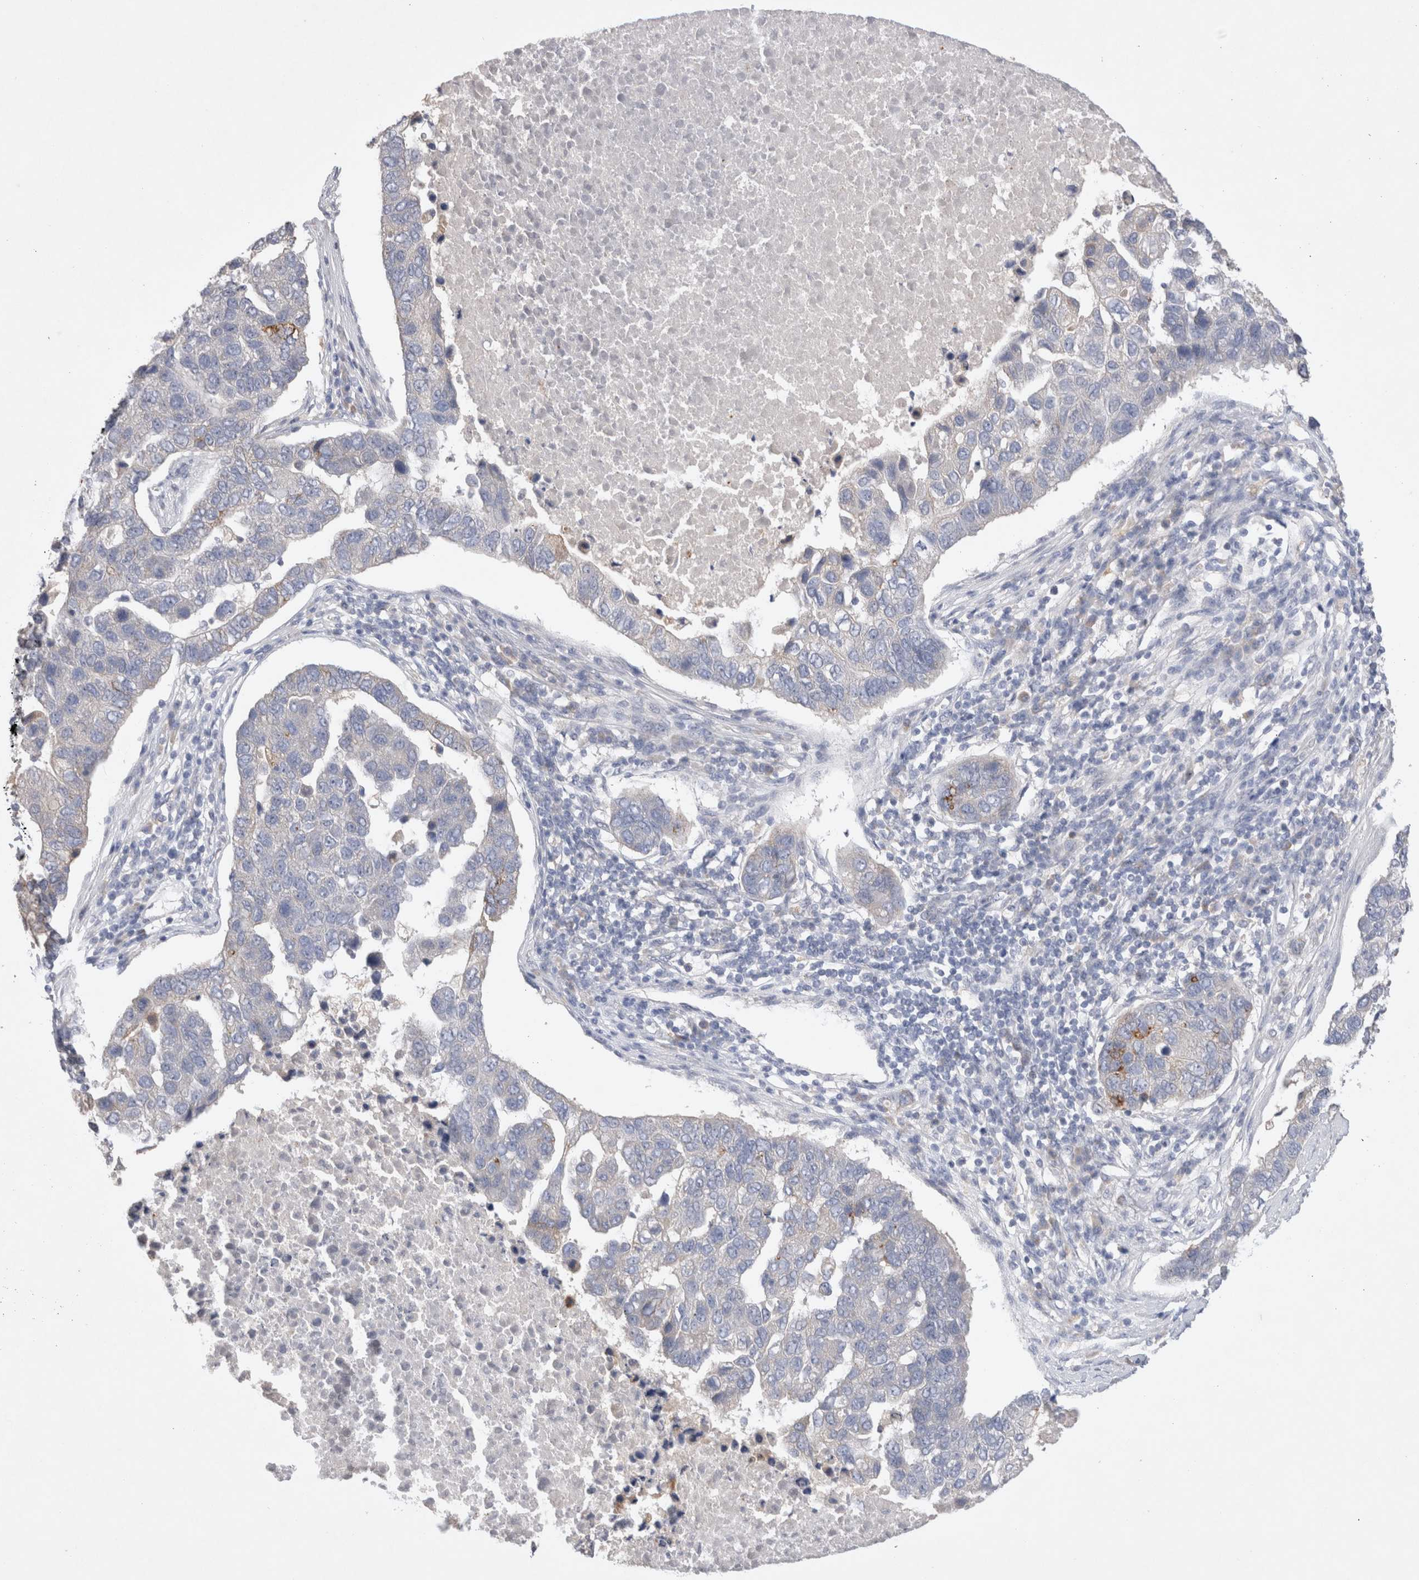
{"staining": {"intensity": "negative", "quantity": "none", "location": "none"}, "tissue": "pancreatic cancer", "cell_type": "Tumor cells", "image_type": "cancer", "snomed": [{"axis": "morphology", "description": "Adenocarcinoma, NOS"}, {"axis": "topography", "description": "Pancreas"}], "caption": "Tumor cells are negative for protein expression in human pancreatic adenocarcinoma.", "gene": "GAS1", "patient": {"sex": "female", "age": 61}}